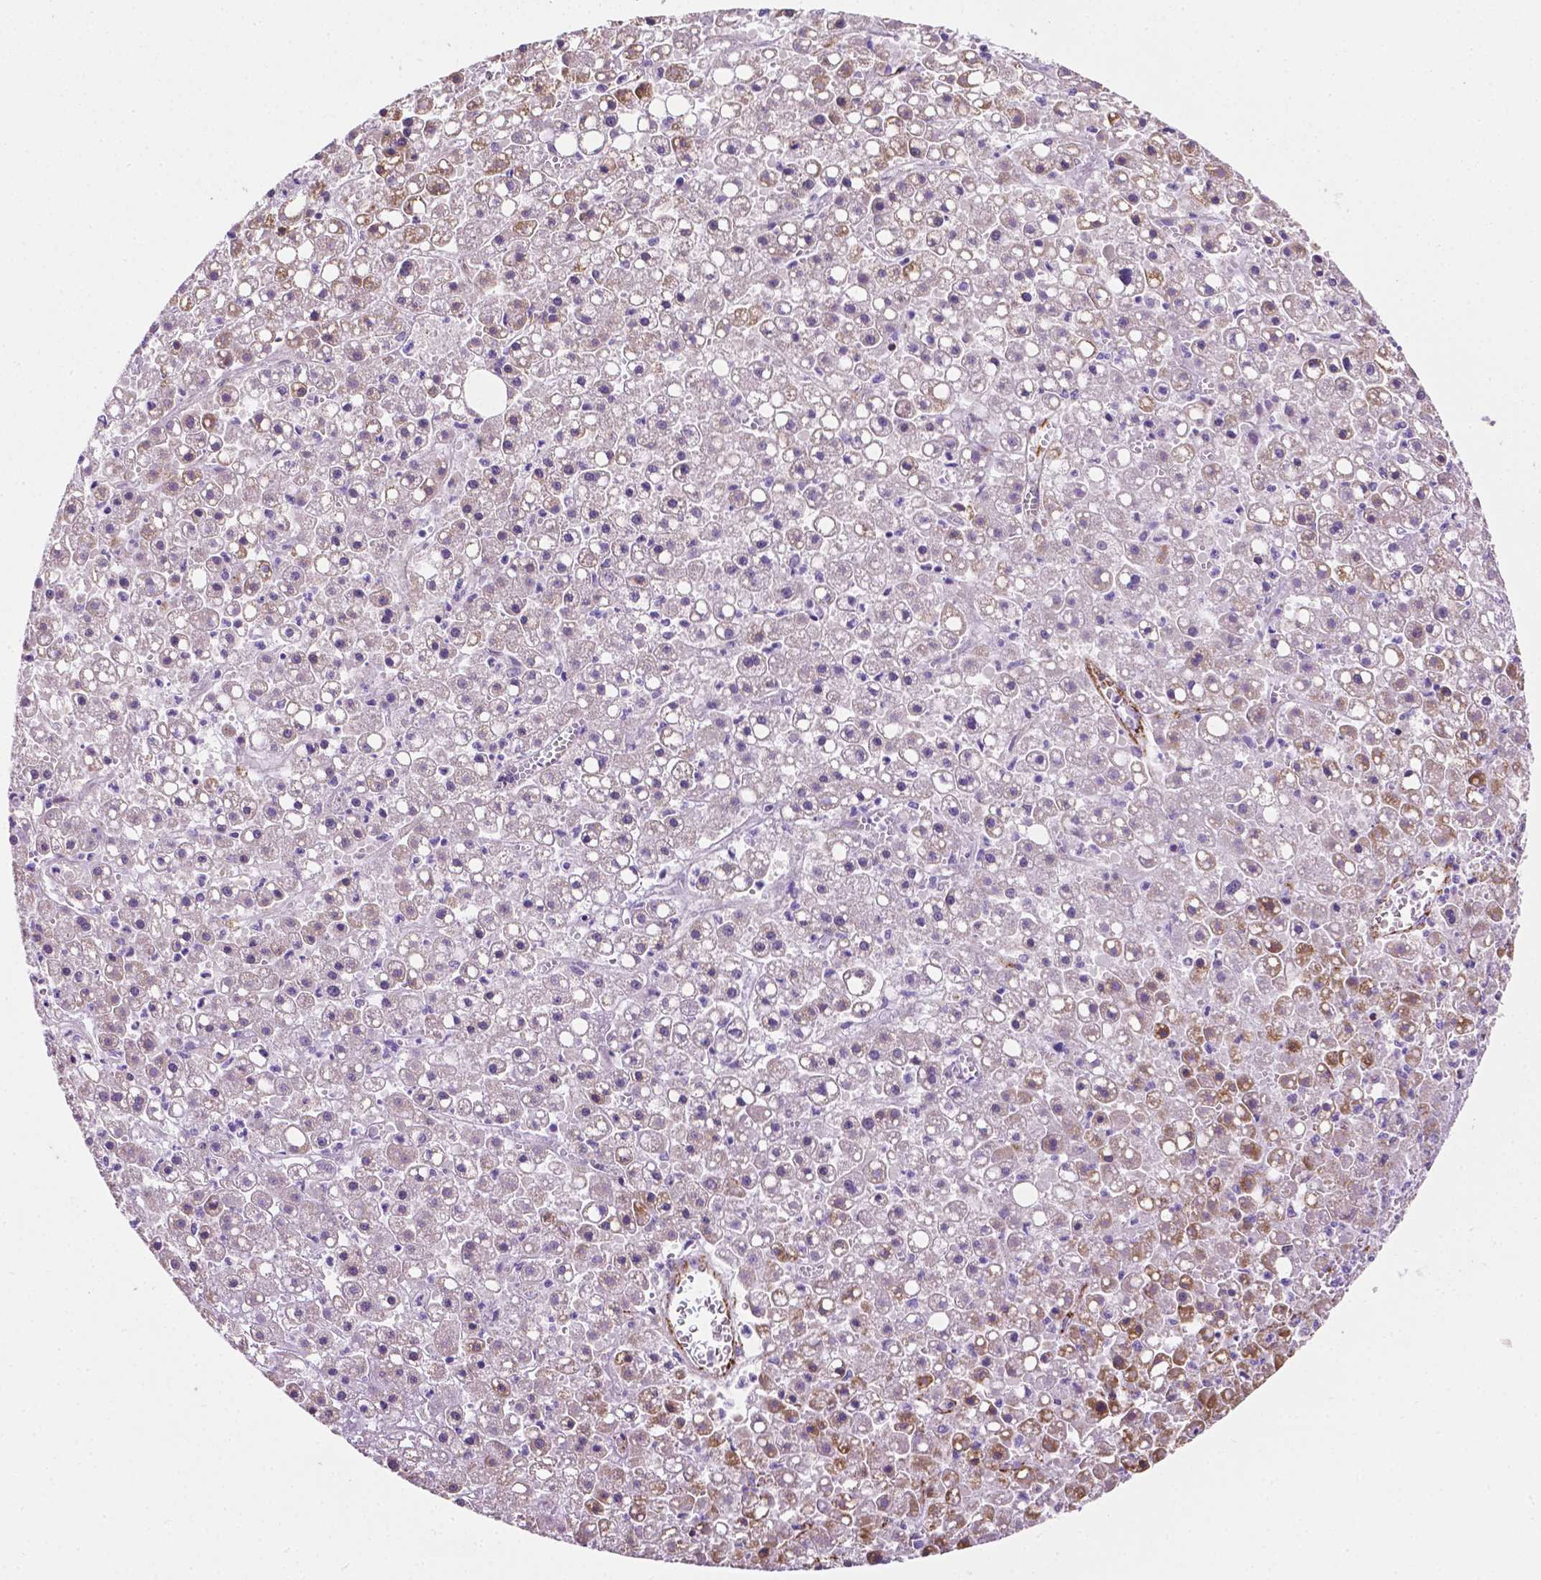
{"staining": {"intensity": "negative", "quantity": "none", "location": "none"}, "tissue": "liver cancer", "cell_type": "Tumor cells", "image_type": "cancer", "snomed": [{"axis": "morphology", "description": "Carcinoma, Hepatocellular, NOS"}, {"axis": "topography", "description": "Liver"}], "caption": "IHC of human liver cancer (hepatocellular carcinoma) shows no expression in tumor cells.", "gene": "RMDN3", "patient": {"sex": "male", "age": 67}}